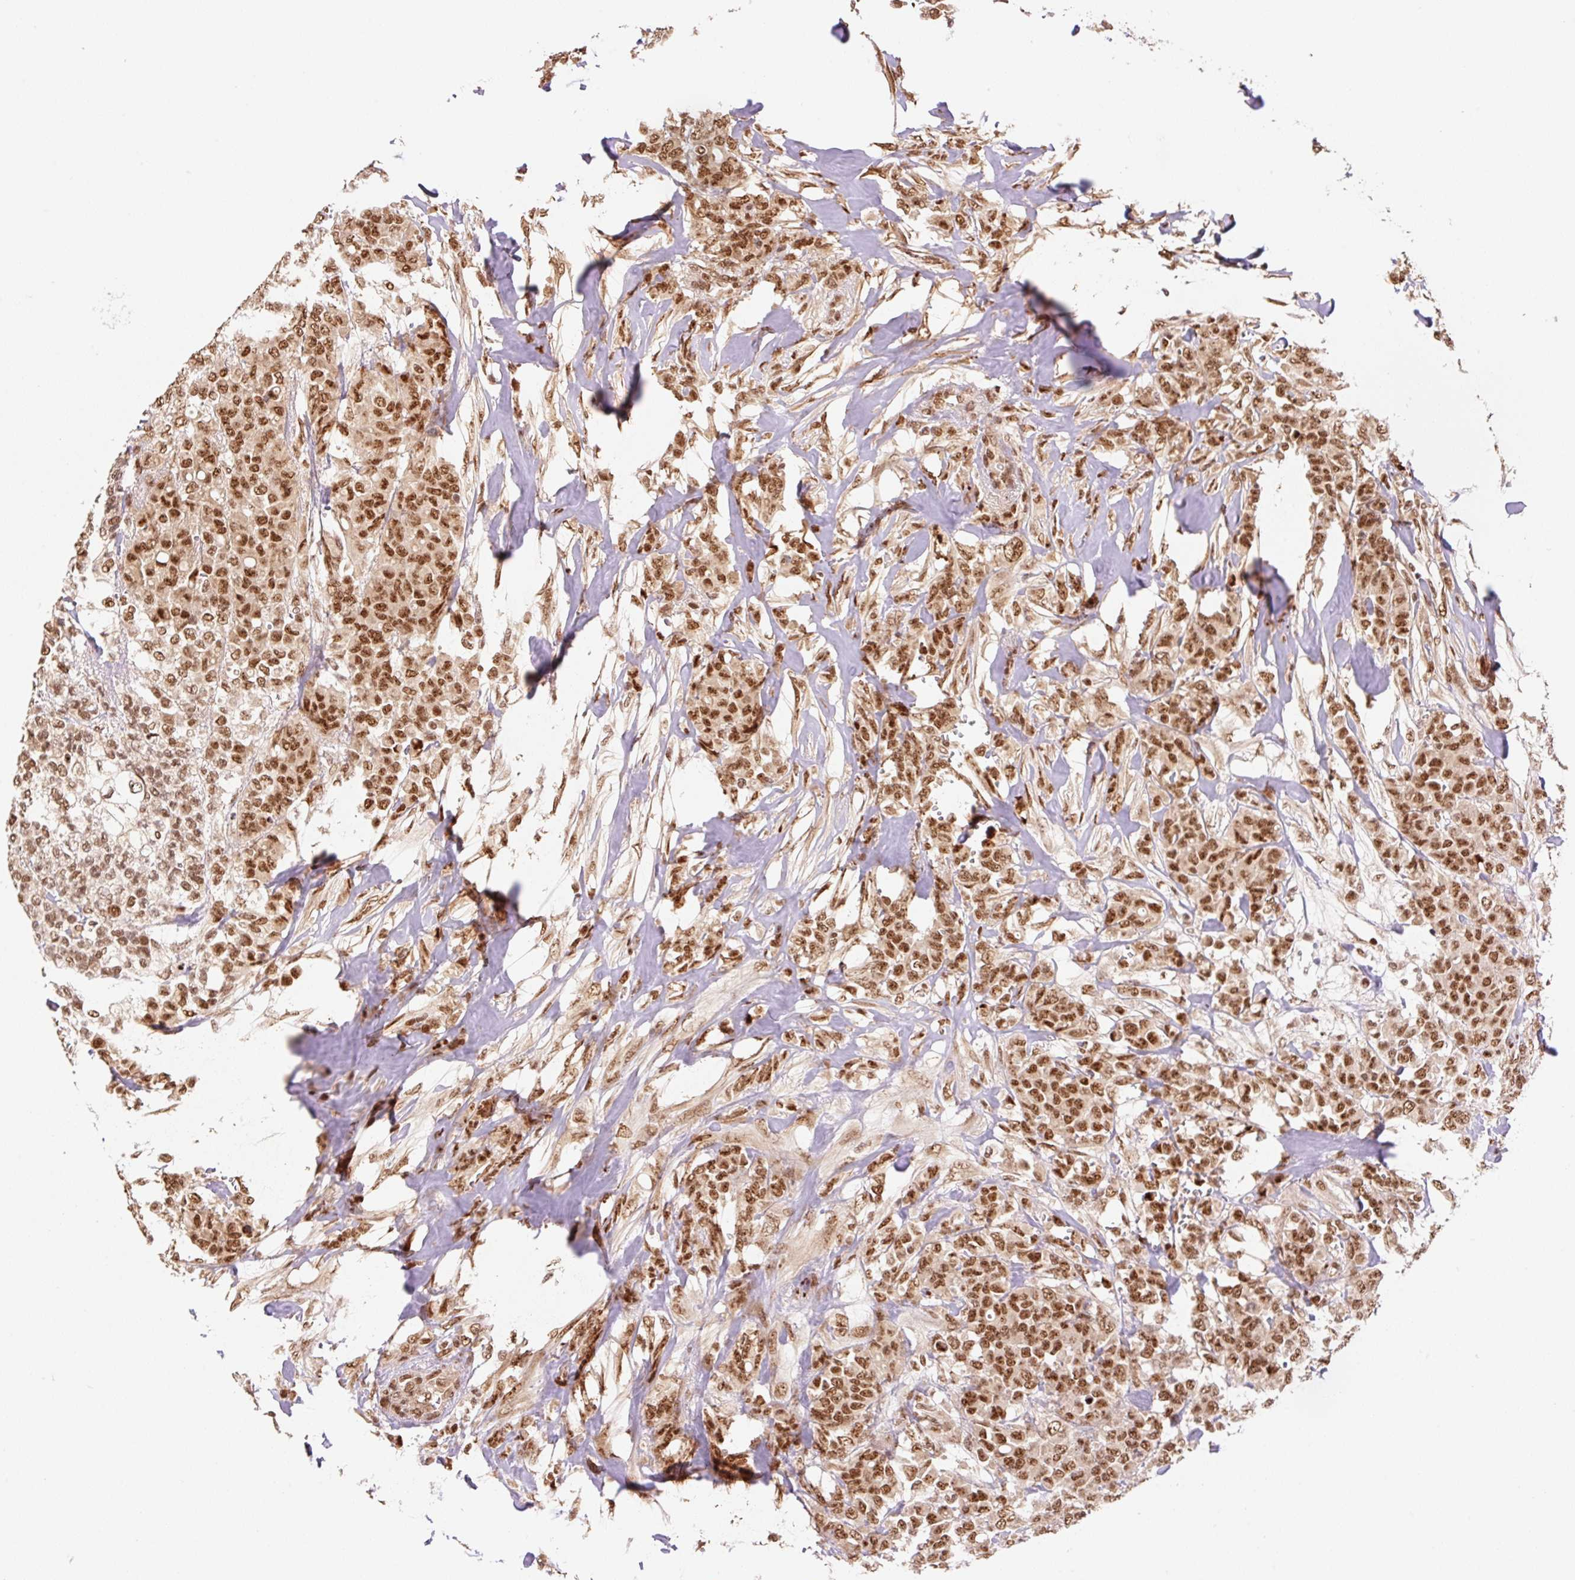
{"staining": {"intensity": "moderate", "quantity": ">75%", "location": "nuclear"}, "tissue": "breast cancer", "cell_type": "Tumor cells", "image_type": "cancer", "snomed": [{"axis": "morphology", "description": "Lobular carcinoma"}, {"axis": "topography", "description": "Breast"}], "caption": "An image of human breast cancer (lobular carcinoma) stained for a protein demonstrates moderate nuclear brown staining in tumor cells.", "gene": "INTS8", "patient": {"sex": "female", "age": 91}}